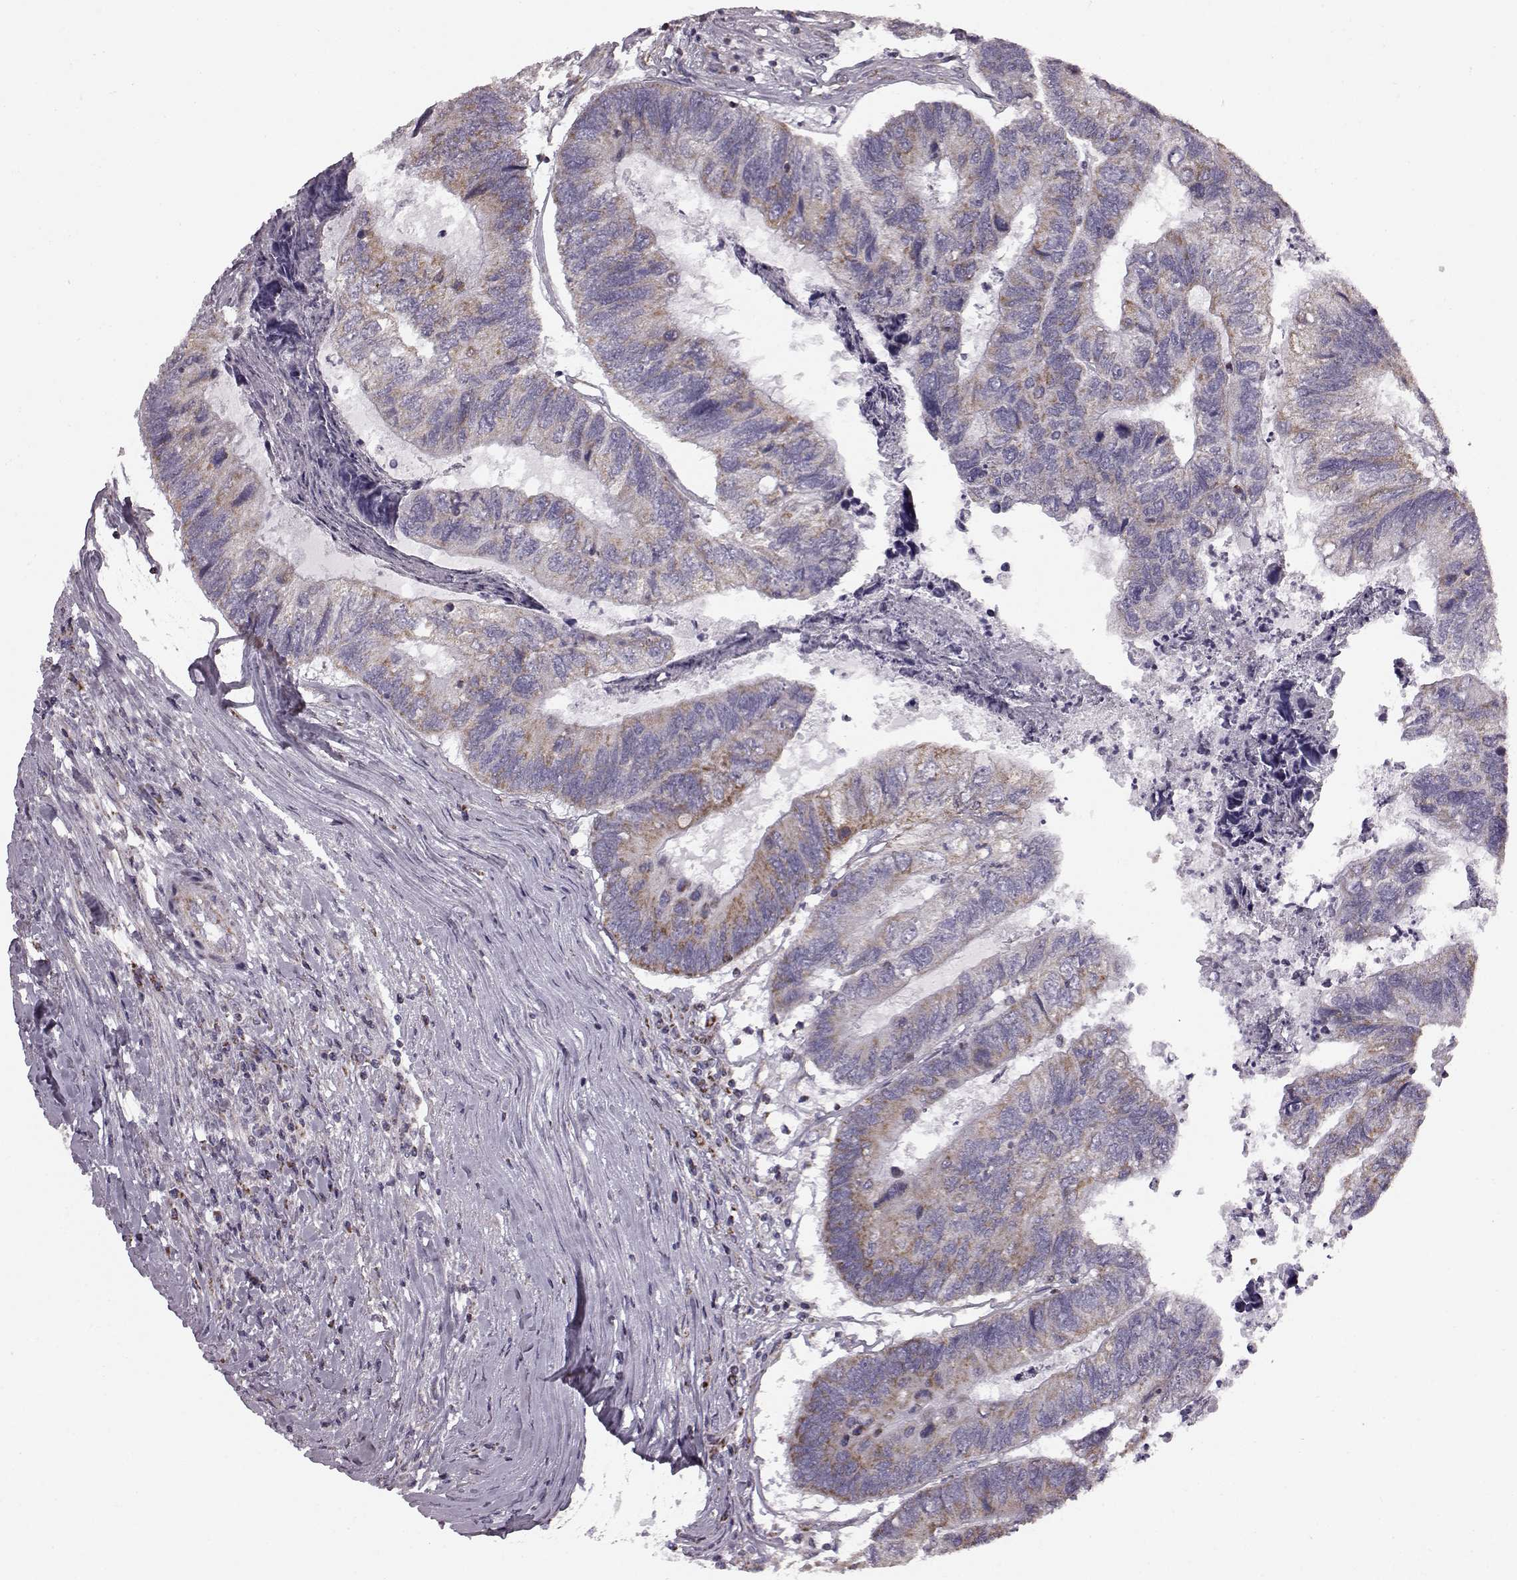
{"staining": {"intensity": "moderate", "quantity": ">75%", "location": "cytoplasmic/membranous"}, "tissue": "colorectal cancer", "cell_type": "Tumor cells", "image_type": "cancer", "snomed": [{"axis": "morphology", "description": "Adenocarcinoma, NOS"}, {"axis": "topography", "description": "Colon"}], "caption": "Immunohistochemistry micrograph of neoplastic tissue: human colorectal cancer (adenocarcinoma) stained using immunohistochemistry (IHC) exhibits medium levels of moderate protein expression localized specifically in the cytoplasmic/membranous of tumor cells, appearing as a cytoplasmic/membranous brown color.", "gene": "FAM8A1", "patient": {"sex": "female", "age": 67}}